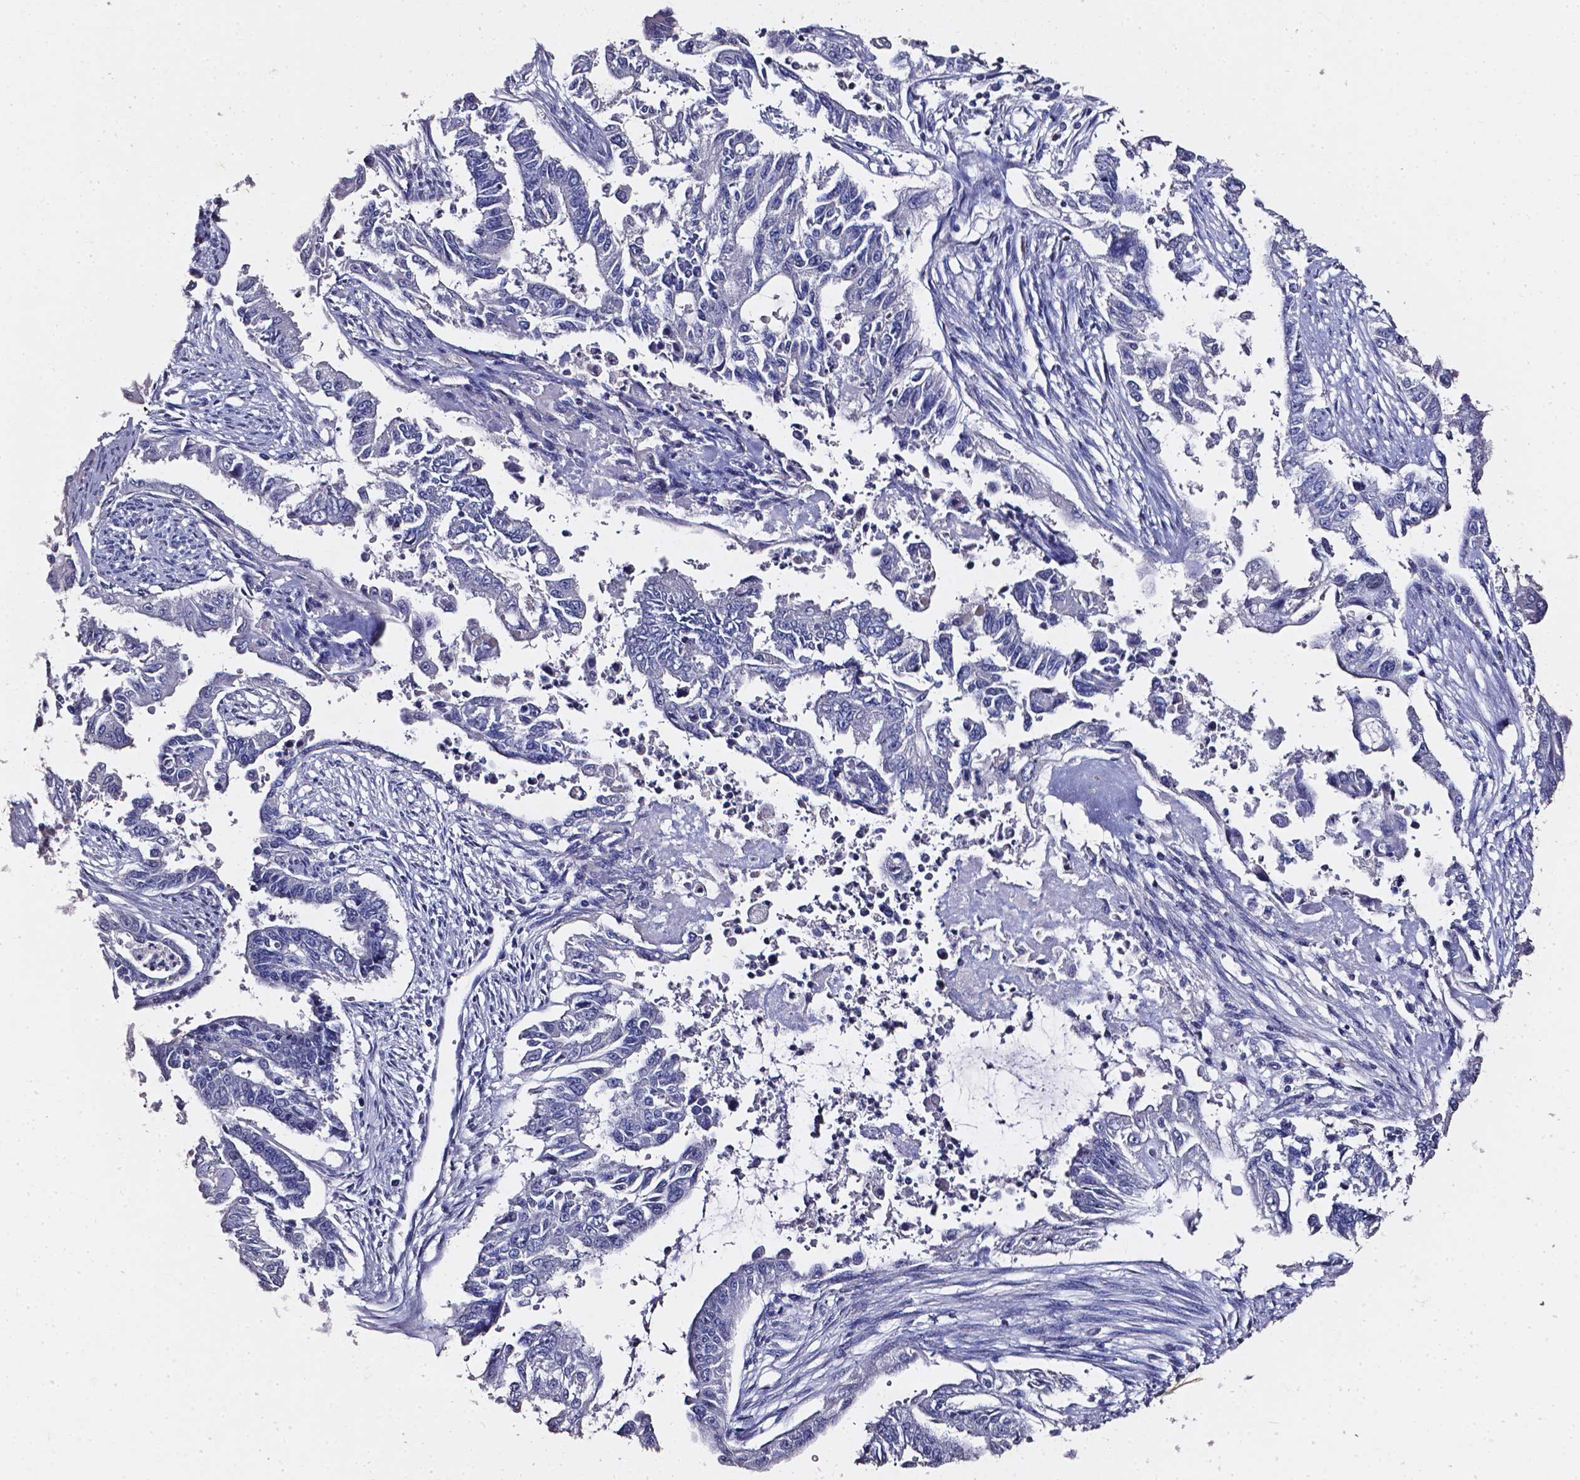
{"staining": {"intensity": "negative", "quantity": "none", "location": "none"}, "tissue": "endometrial cancer", "cell_type": "Tumor cells", "image_type": "cancer", "snomed": [{"axis": "morphology", "description": "Adenocarcinoma, NOS"}, {"axis": "topography", "description": "Uterus"}], "caption": "Immunohistochemistry histopathology image of neoplastic tissue: endometrial cancer (adenocarcinoma) stained with DAB (3,3'-diaminobenzidine) exhibits no significant protein staining in tumor cells.", "gene": "AKR1B10", "patient": {"sex": "female", "age": 59}}